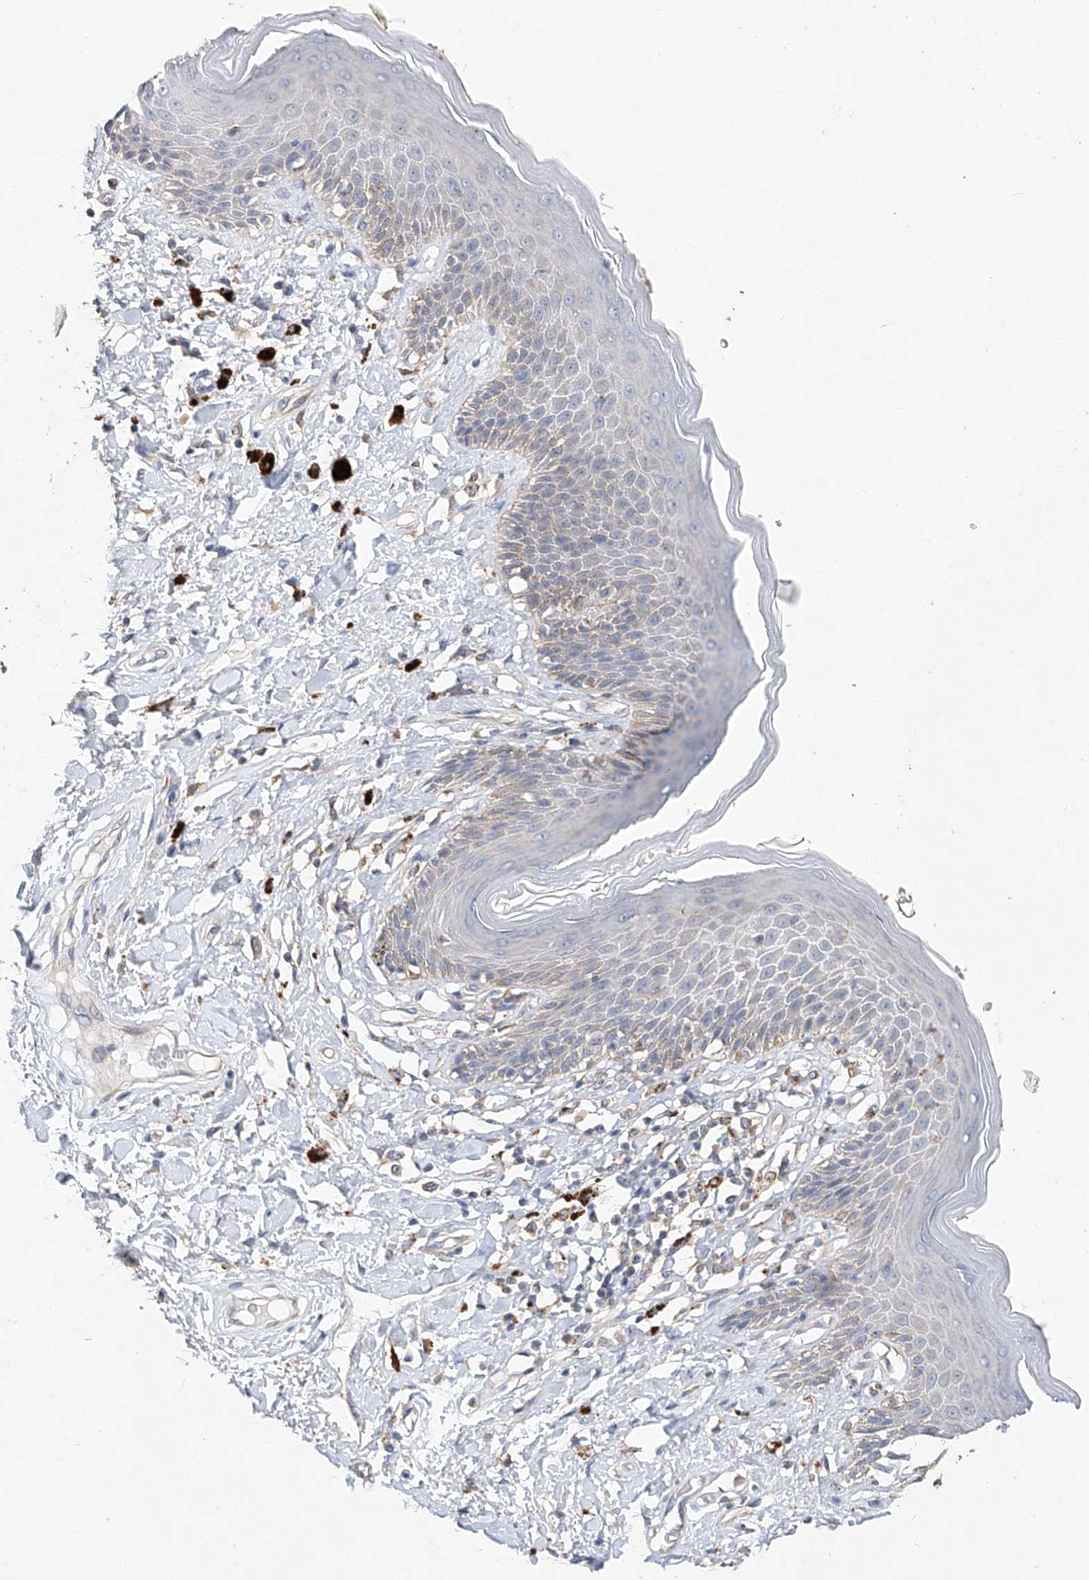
{"staining": {"intensity": "moderate", "quantity": "<25%", "location": "cytoplasmic/membranous"}, "tissue": "skin", "cell_type": "Epidermal cells", "image_type": "normal", "snomed": [{"axis": "morphology", "description": "Normal tissue, NOS"}, {"axis": "topography", "description": "Anal"}], "caption": "This is a photomicrograph of immunohistochemistry (IHC) staining of unremarkable skin, which shows moderate staining in the cytoplasmic/membranous of epidermal cells.", "gene": "AMD1", "patient": {"sex": "female", "age": 78}}